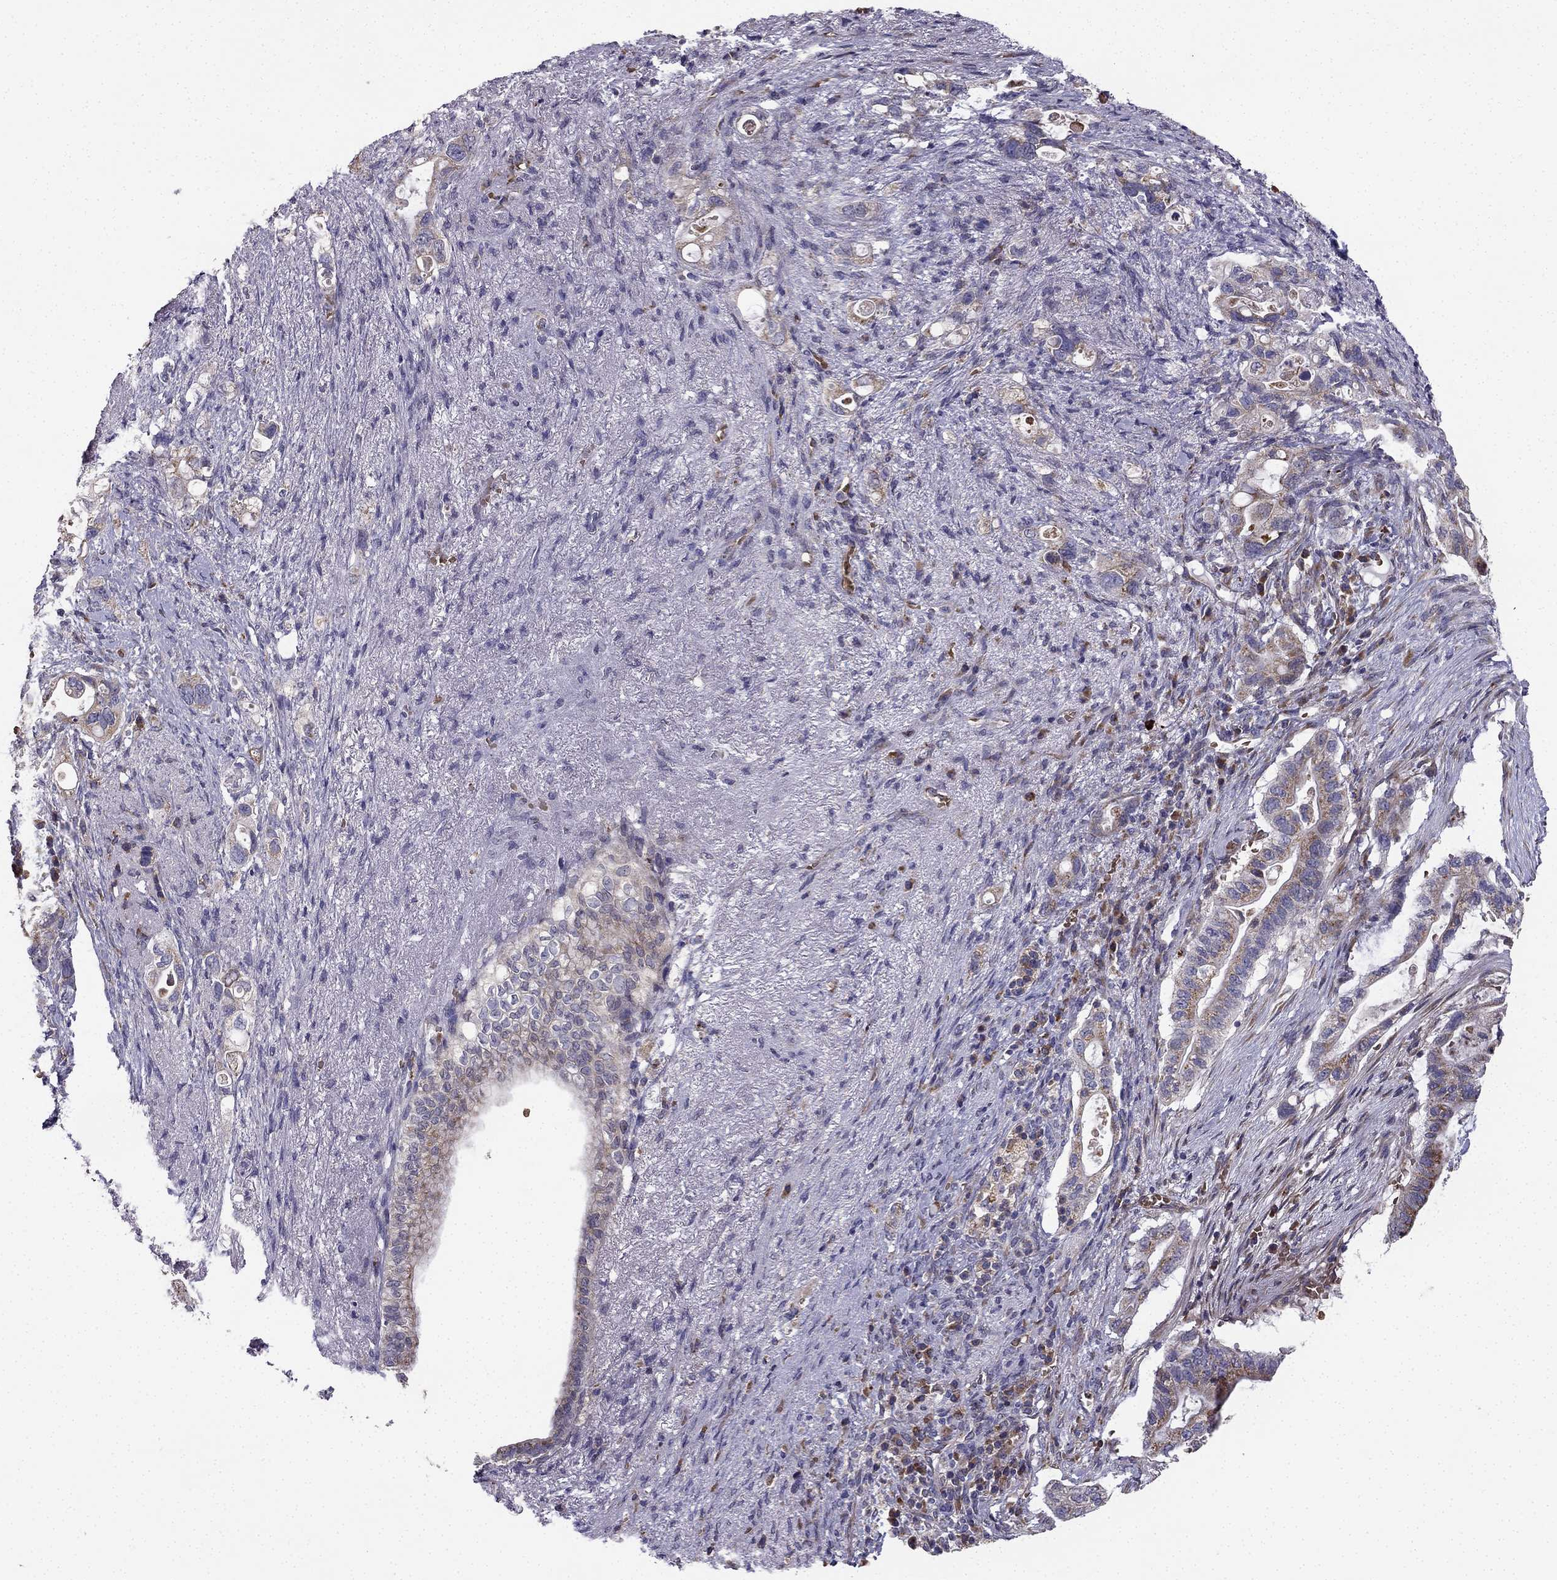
{"staining": {"intensity": "moderate", "quantity": "<25%", "location": "cytoplasmic/membranous"}, "tissue": "pancreatic cancer", "cell_type": "Tumor cells", "image_type": "cancer", "snomed": [{"axis": "morphology", "description": "Adenocarcinoma, NOS"}, {"axis": "topography", "description": "Pancreas"}], "caption": "The micrograph exhibits immunohistochemical staining of adenocarcinoma (pancreatic). There is moderate cytoplasmic/membranous positivity is identified in about <25% of tumor cells.", "gene": "B4GALT7", "patient": {"sex": "female", "age": 72}}